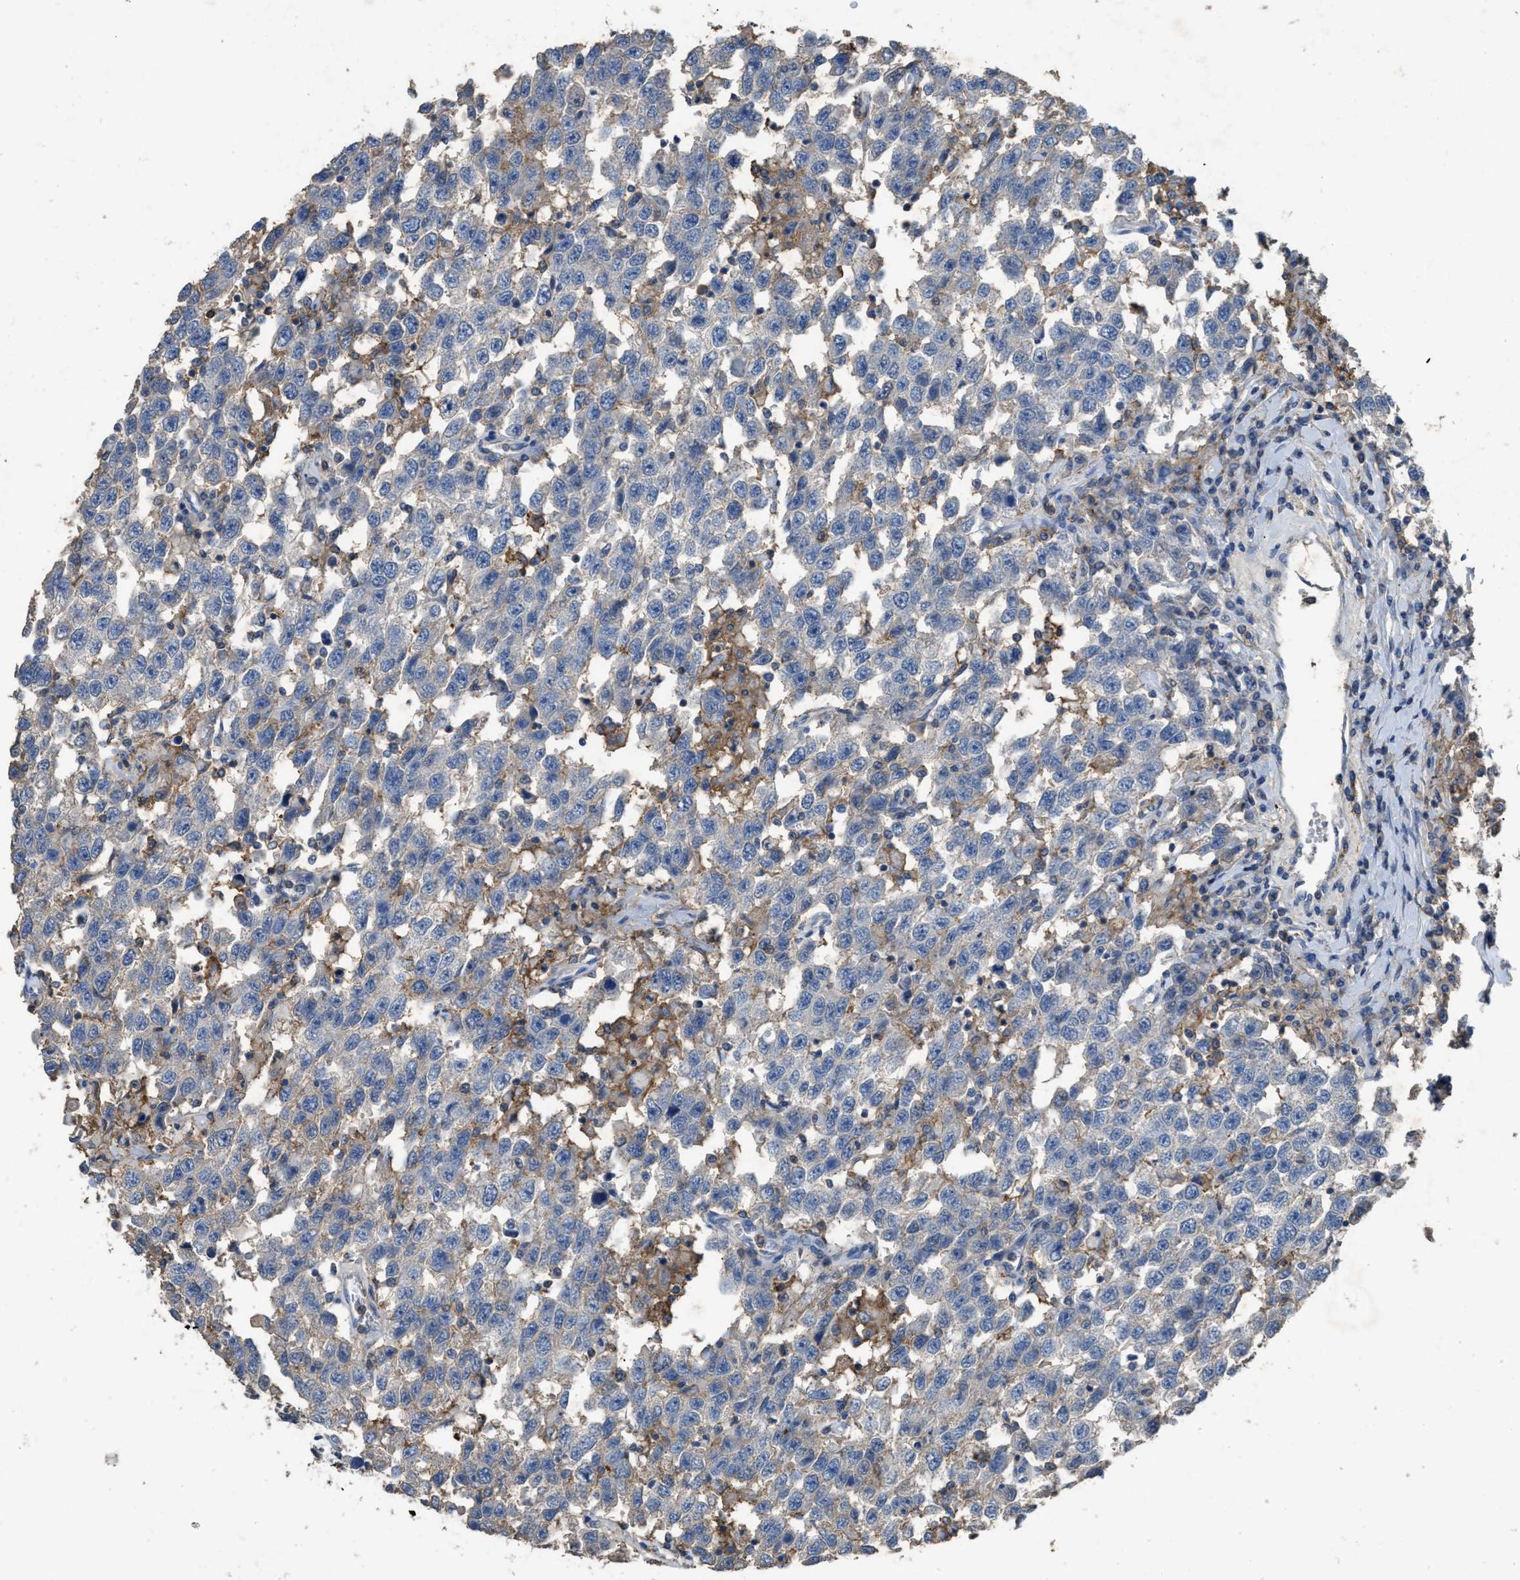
{"staining": {"intensity": "weak", "quantity": "<25%", "location": "cytoplasmic/membranous"}, "tissue": "testis cancer", "cell_type": "Tumor cells", "image_type": "cancer", "snomed": [{"axis": "morphology", "description": "Seminoma, NOS"}, {"axis": "topography", "description": "Testis"}], "caption": "DAB immunohistochemical staining of human testis seminoma reveals no significant positivity in tumor cells. Brightfield microscopy of IHC stained with DAB (3,3'-diaminobenzidine) (brown) and hematoxylin (blue), captured at high magnification.", "gene": "OR51E1", "patient": {"sex": "male", "age": 41}}